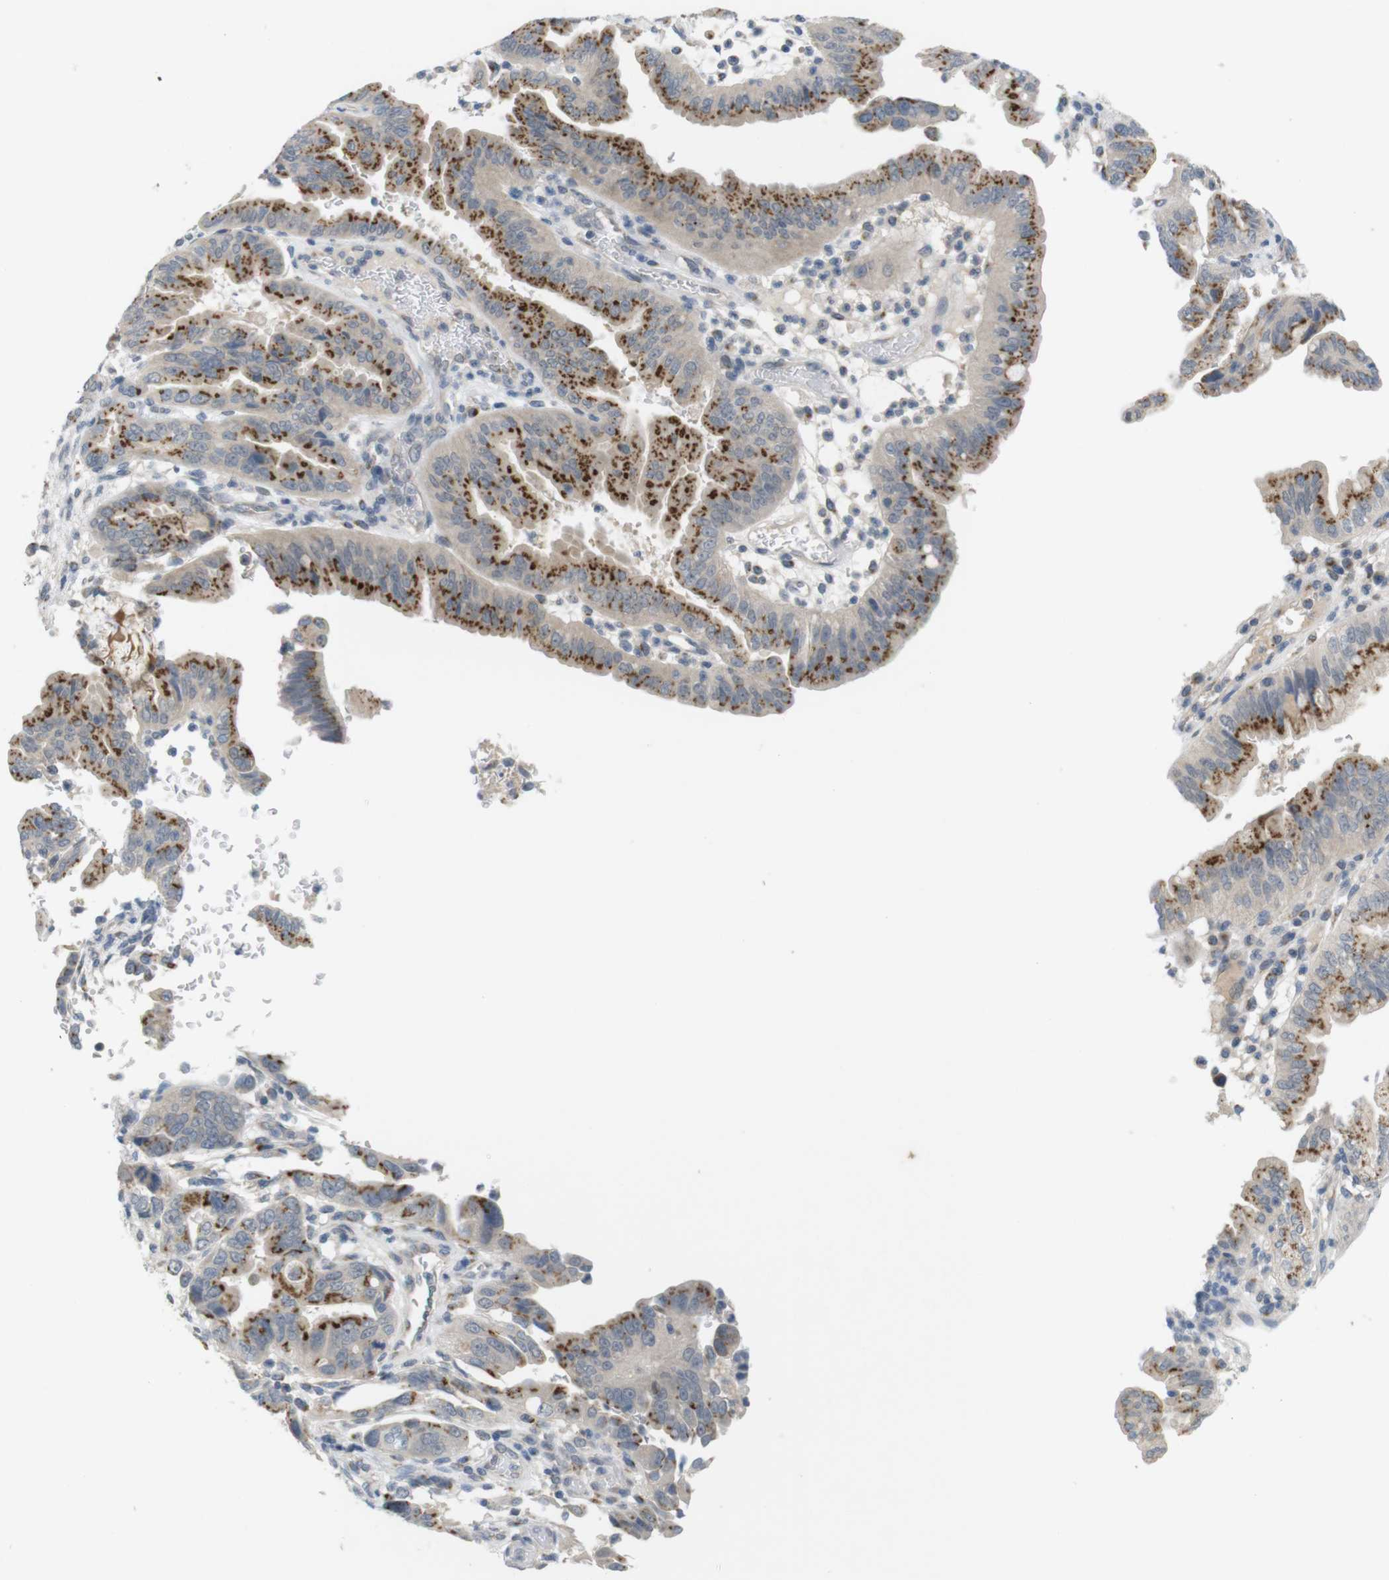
{"staining": {"intensity": "strong", "quantity": ">75%", "location": "cytoplasmic/membranous"}, "tissue": "pancreatic cancer", "cell_type": "Tumor cells", "image_type": "cancer", "snomed": [{"axis": "morphology", "description": "Adenocarcinoma, NOS"}, {"axis": "topography", "description": "Pancreas"}], "caption": "This is a micrograph of immunohistochemistry staining of pancreatic cancer, which shows strong staining in the cytoplasmic/membranous of tumor cells.", "gene": "YIPF3", "patient": {"sex": "male", "age": 70}}